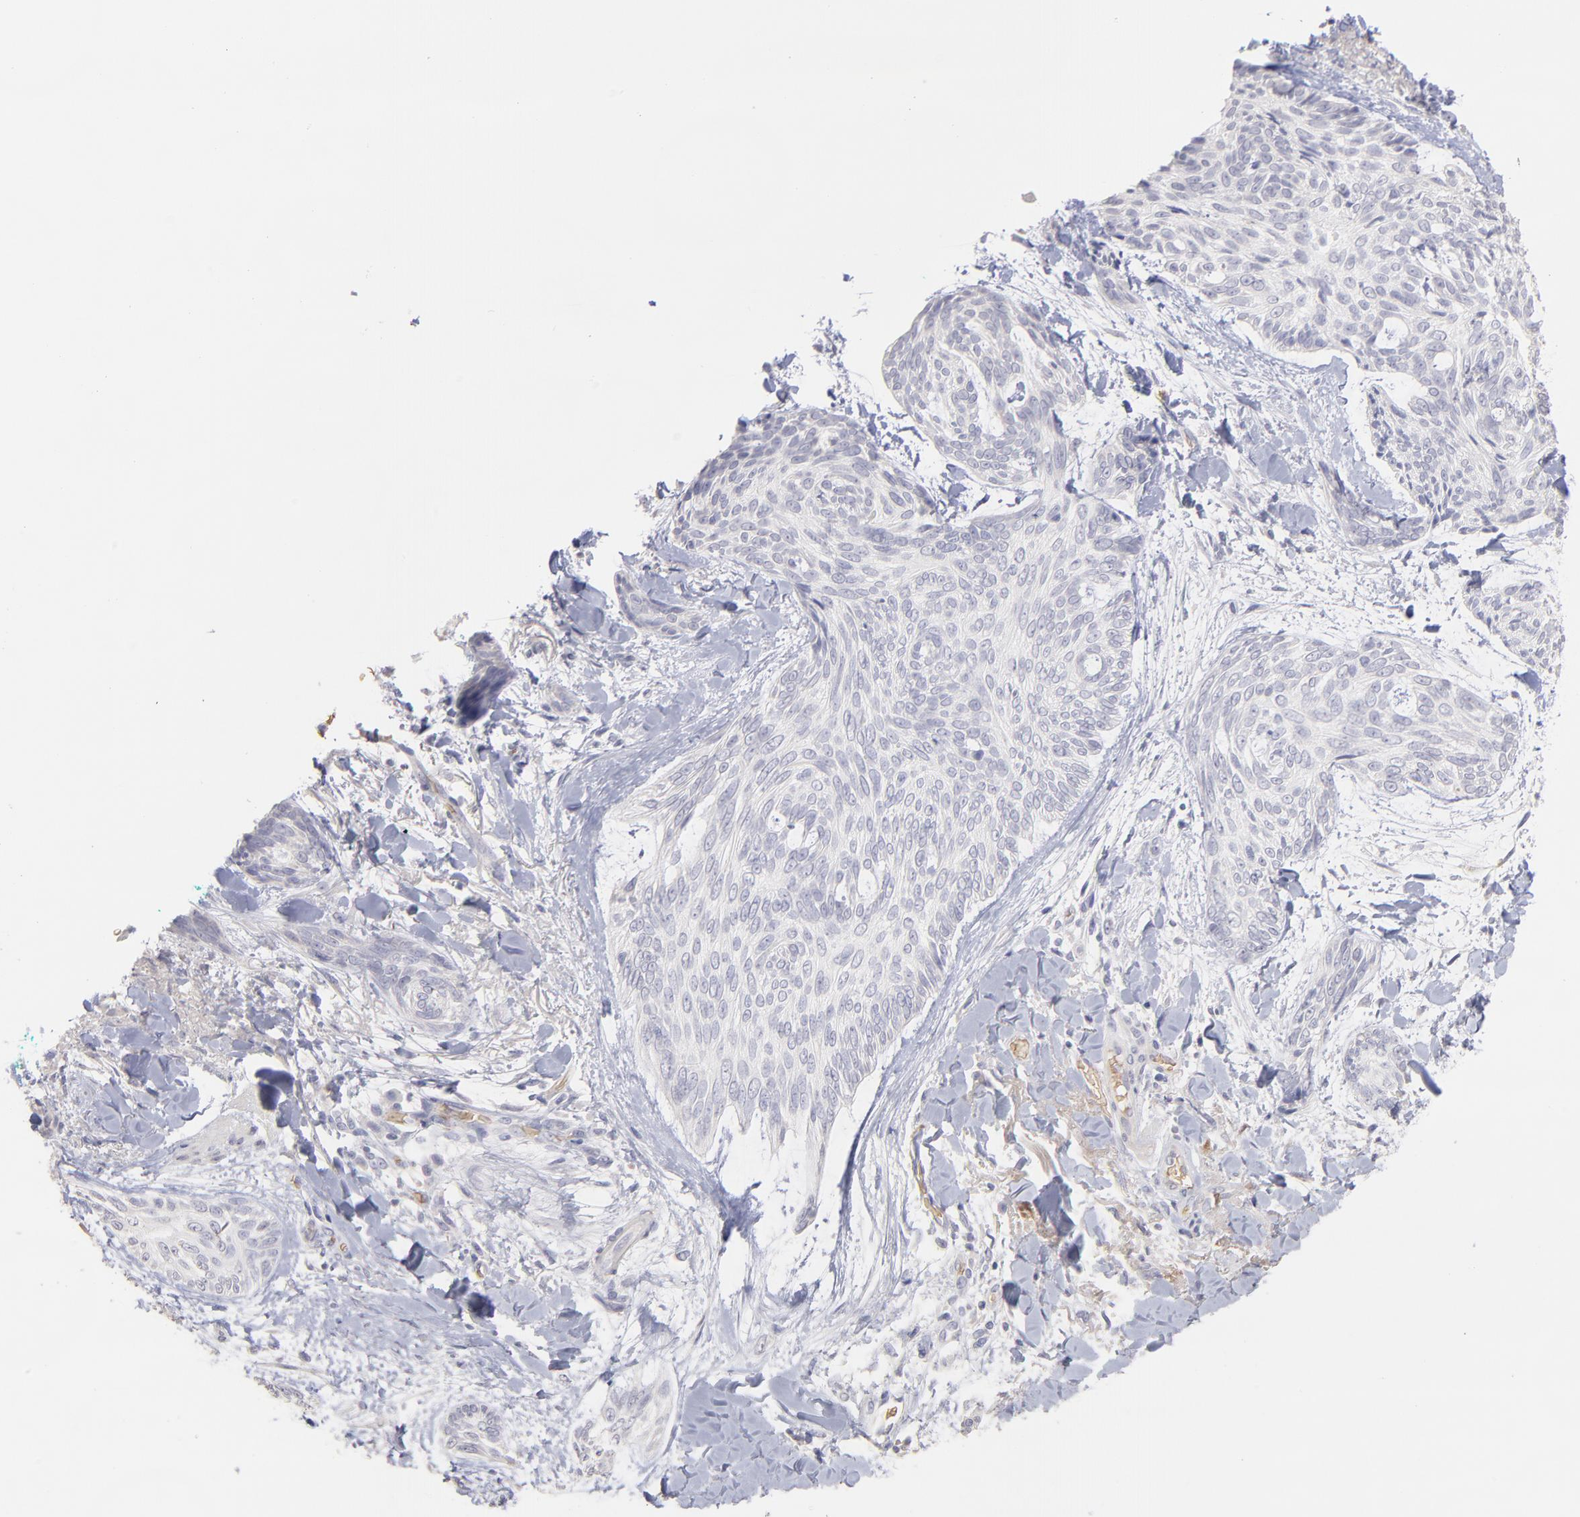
{"staining": {"intensity": "negative", "quantity": "none", "location": "none"}, "tissue": "skin cancer", "cell_type": "Tumor cells", "image_type": "cancer", "snomed": [{"axis": "morphology", "description": "Normal tissue, NOS"}, {"axis": "morphology", "description": "Basal cell carcinoma"}, {"axis": "topography", "description": "Skin"}], "caption": "Tumor cells show no significant protein expression in skin basal cell carcinoma.", "gene": "F13B", "patient": {"sex": "female", "age": 71}}